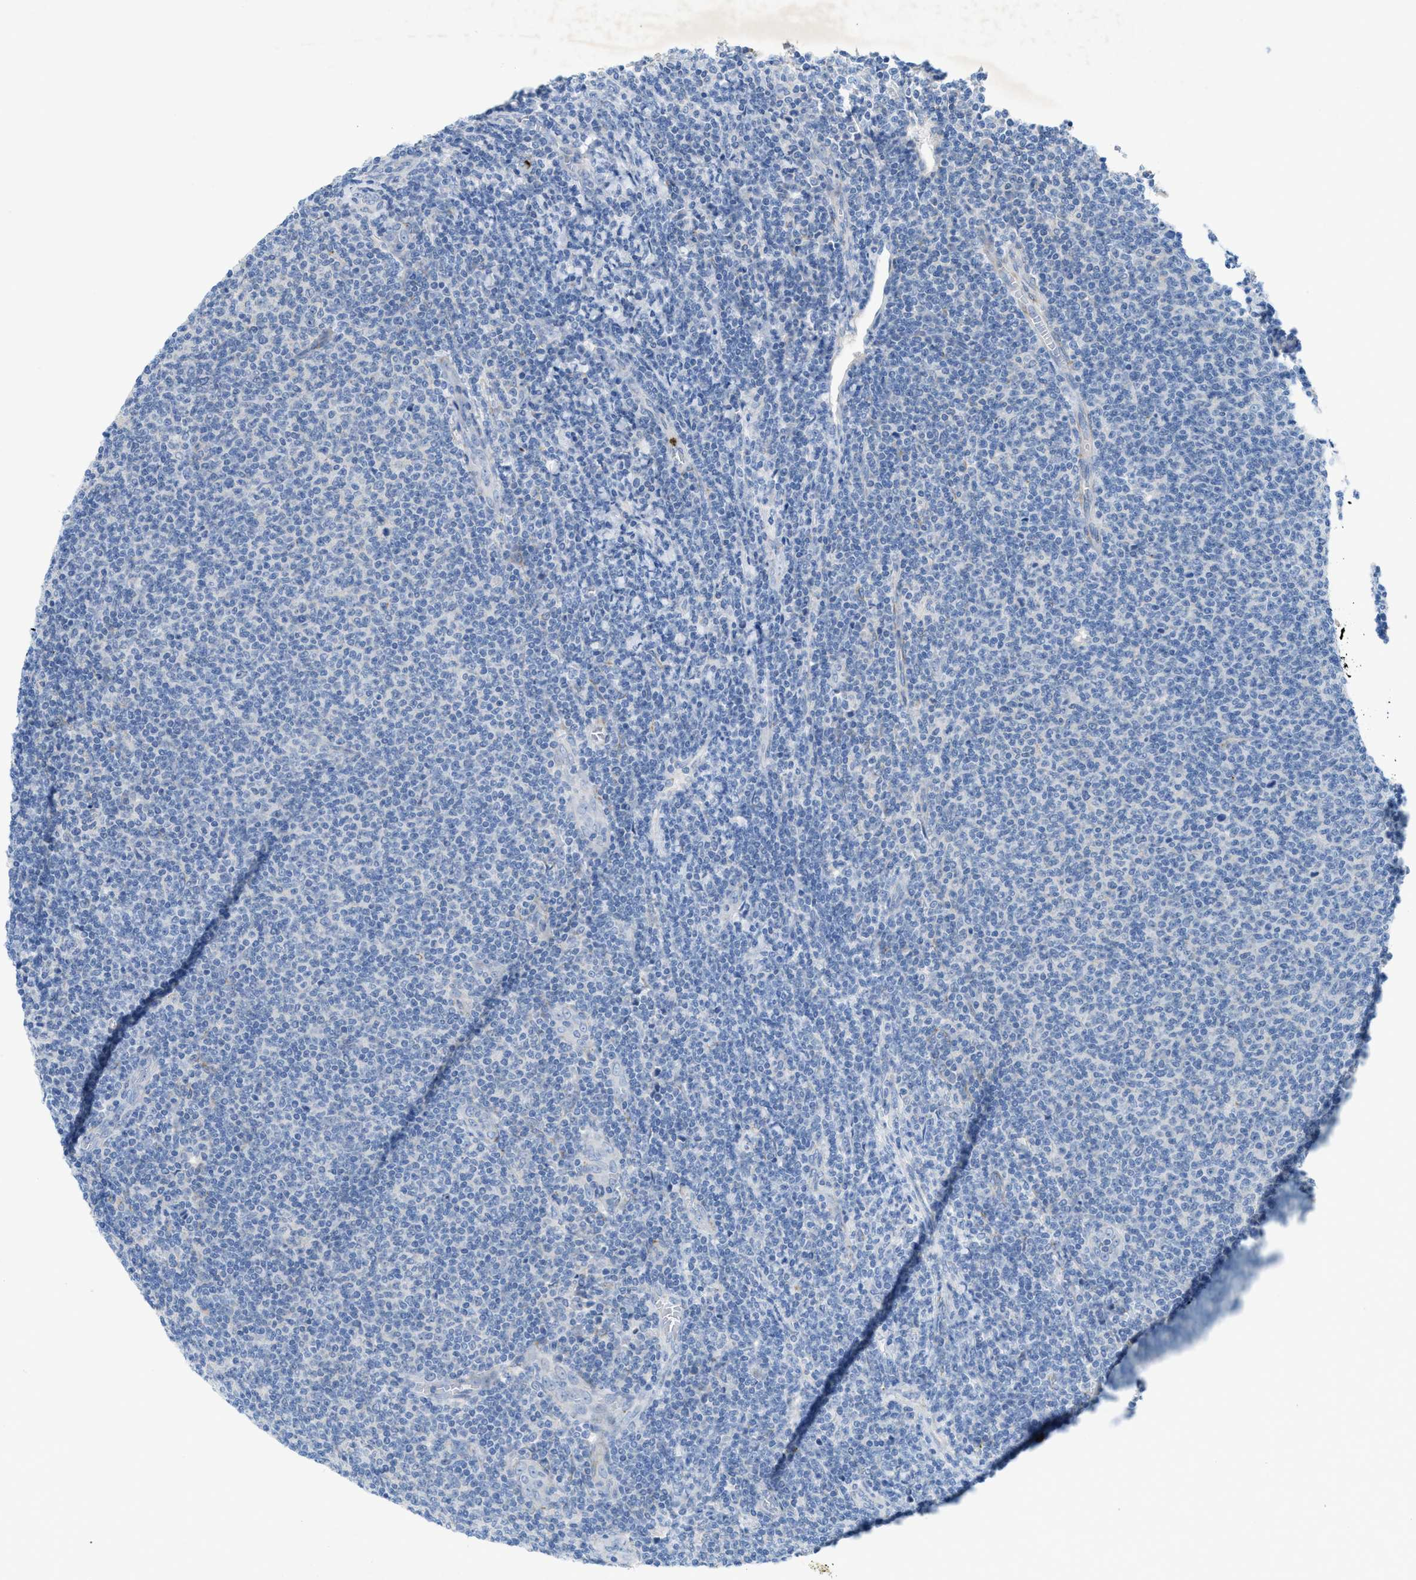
{"staining": {"intensity": "negative", "quantity": "none", "location": "none"}, "tissue": "lymphoma", "cell_type": "Tumor cells", "image_type": "cancer", "snomed": [{"axis": "morphology", "description": "Malignant lymphoma, non-Hodgkin's type, Low grade"}, {"axis": "topography", "description": "Lymph node"}], "caption": "A histopathology image of human lymphoma is negative for staining in tumor cells.", "gene": "CMTM1", "patient": {"sex": "male", "age": 66}}